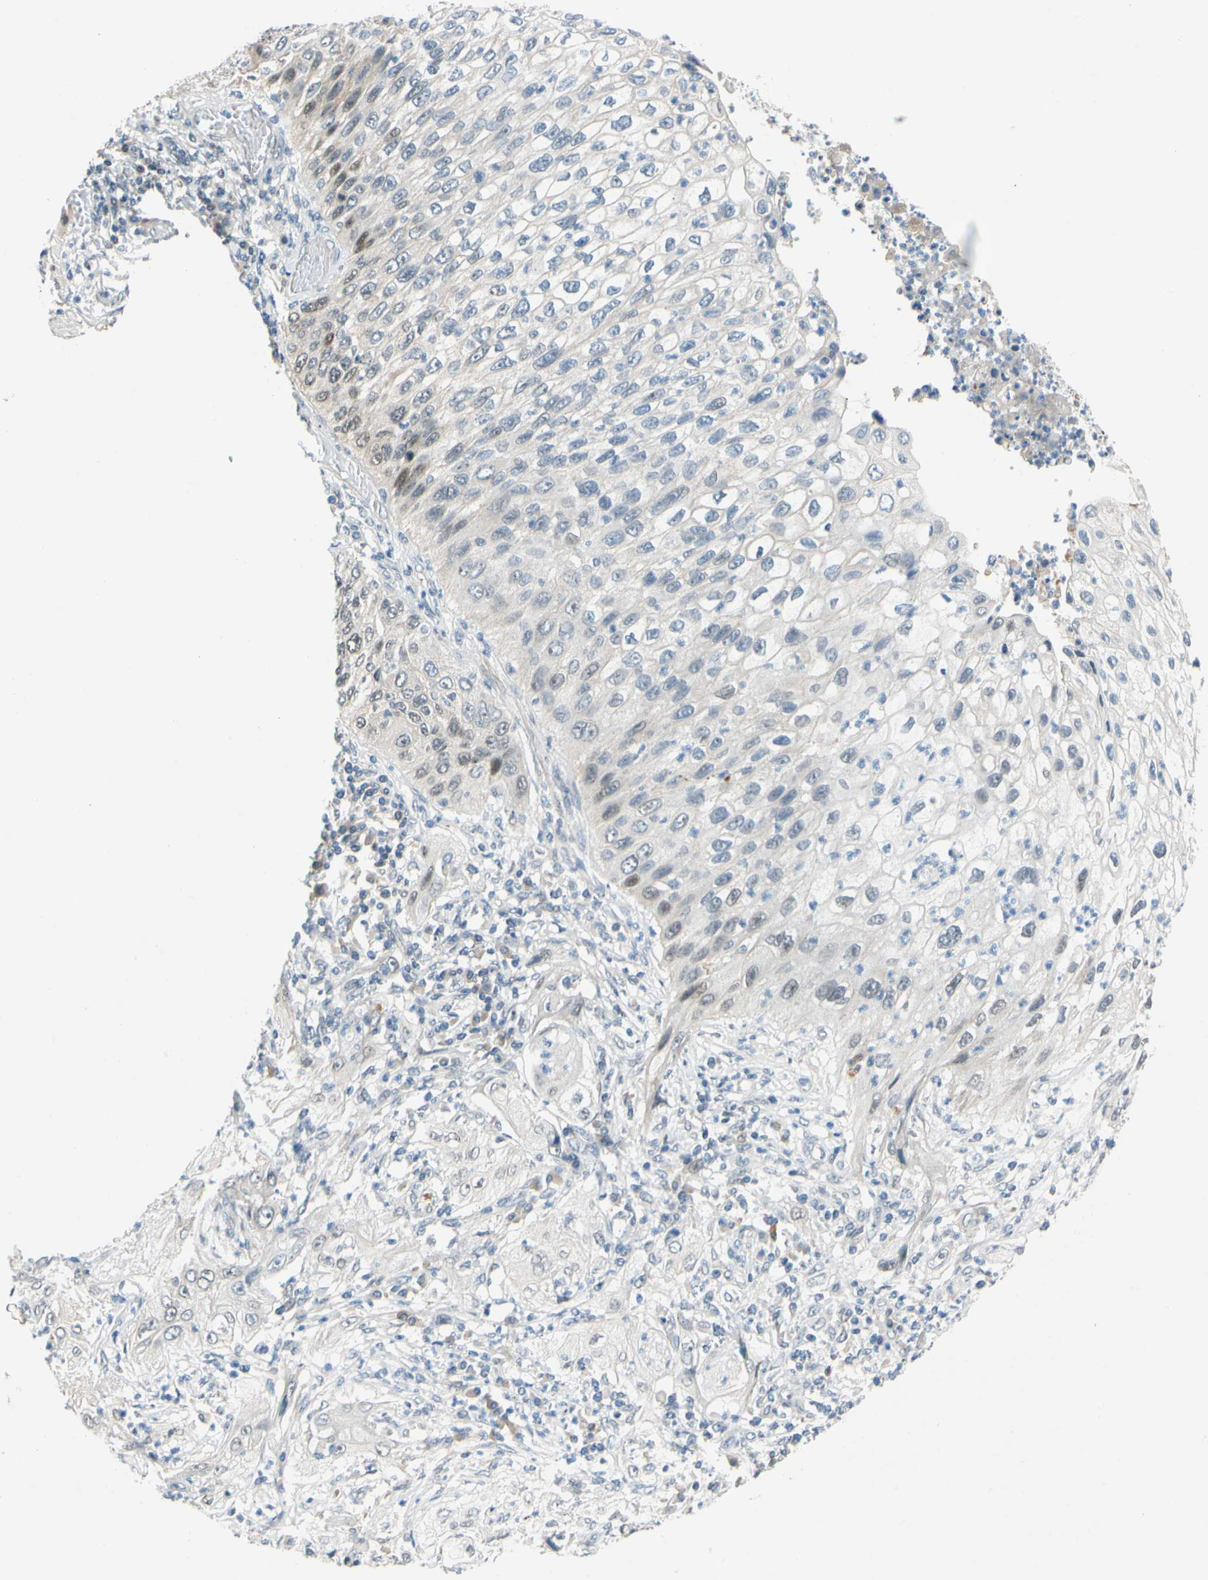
{"staining": {"intensity": "moderate", "quantity": "25%-75%", "location": "nuclear"}, "tissue": "lung cancer", "cell_type": "Tumor cells", "image_type": "cancer", "snomed": [{"axis": "morphology", "description": "Inflammation, NOS"}, {"axis": "morphology", "description": "Squamous cell carcinoma, NOS"}, {"axis": "topography", "description": "Lymph node"}, {"axis": "topography", "description": "Soft tissue"}, {"axis": "topography", "description": "Lung"}], "caption": "Immunohistochemical staining of squamous cell carcinoma (lung) demonstrates medium levels of moderate nuclear protein staining in approximately 25%-75% of tumor cells.", "gene": "POGZ", "patient": {"sex": "male", "age": 66}}